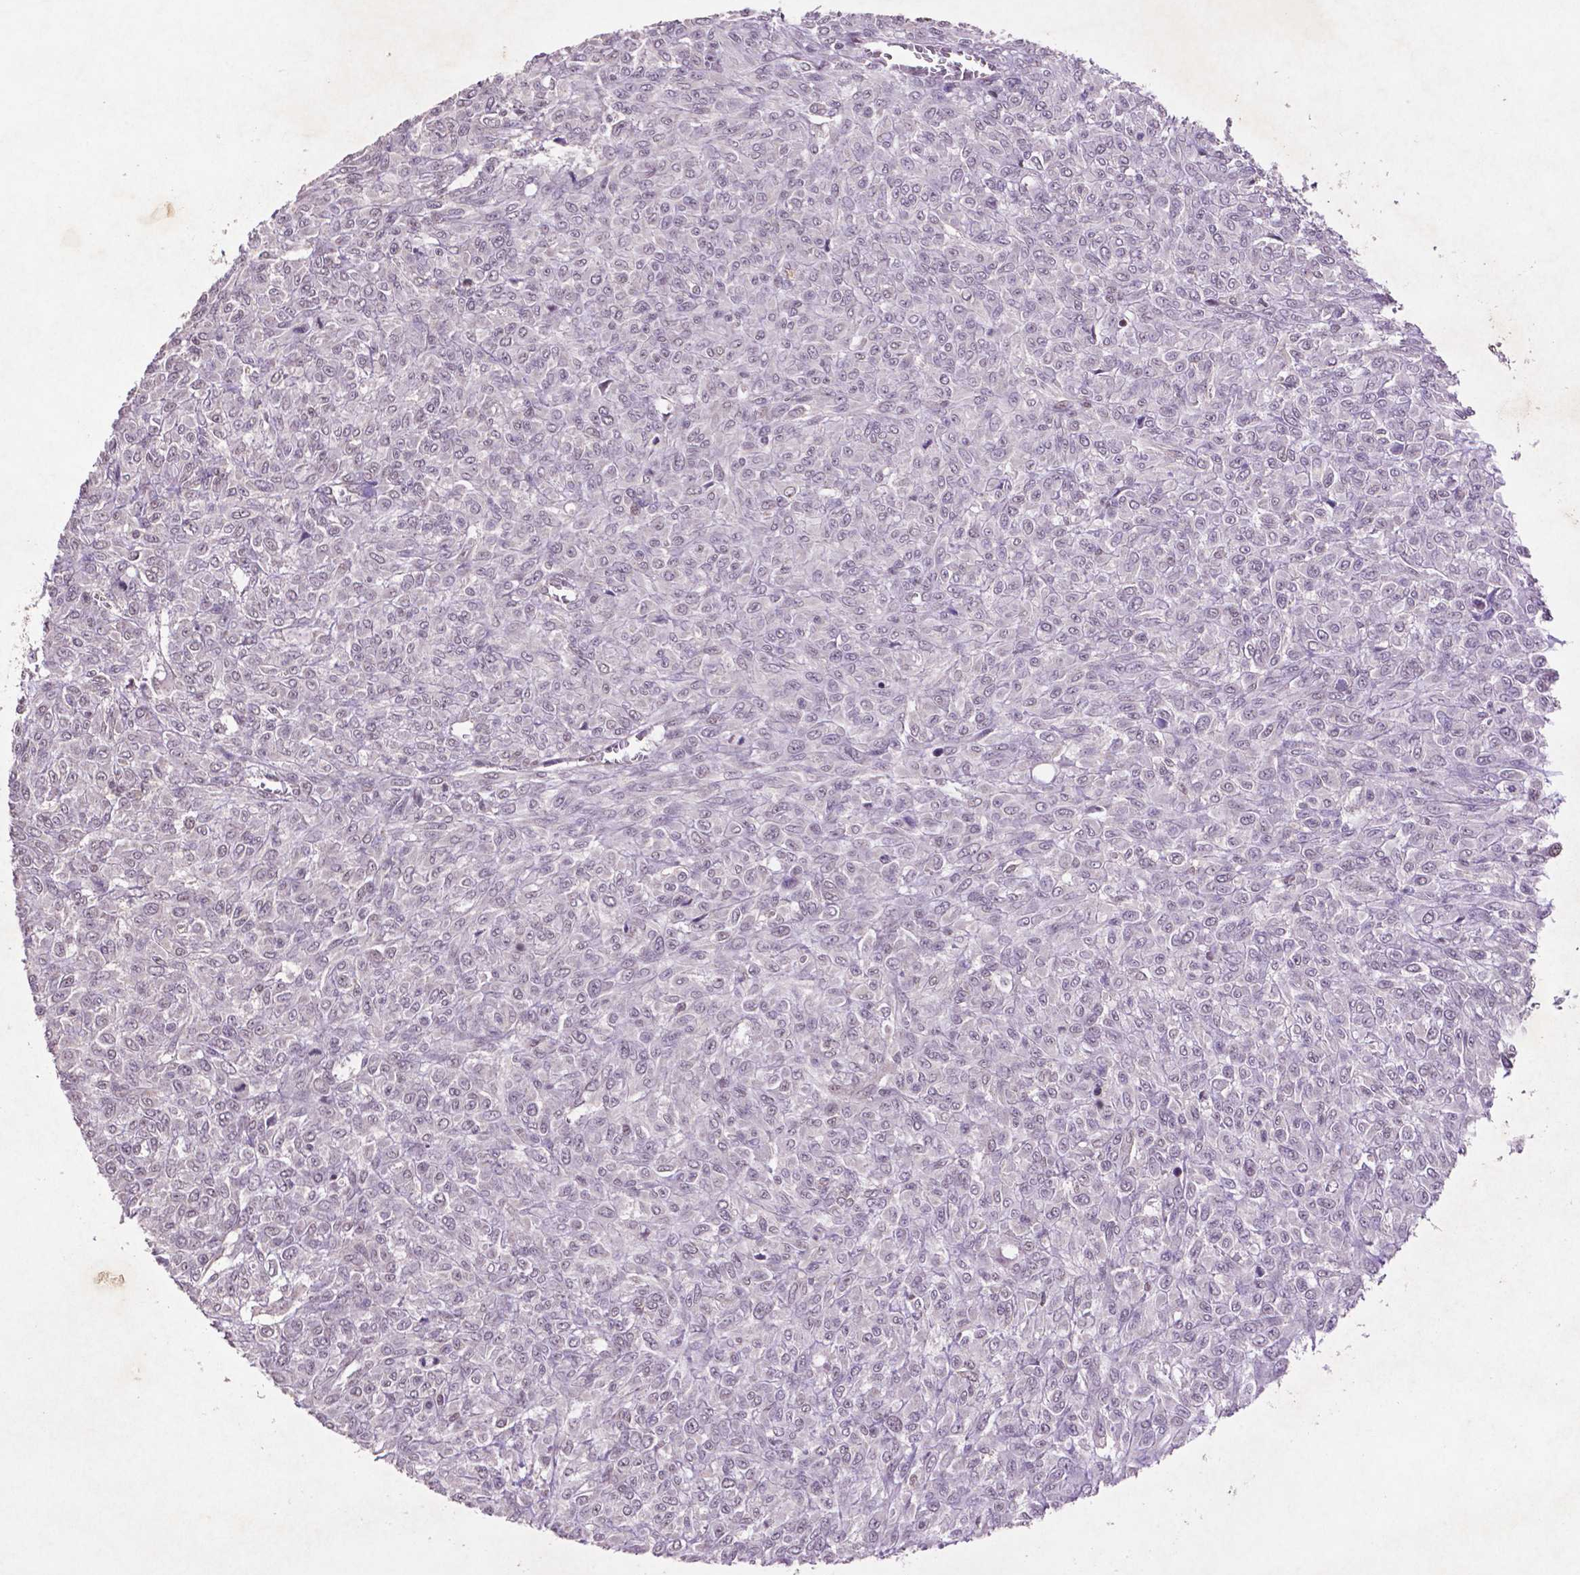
{"staining": {"intensity": "negative", "quantity": "none", "location": "none"}, "tissue": "renal cancer", "cell_type": "Tumor cells", "image_type": "cancer", "snomed": [{"axis": "morphology", "description": "Adenocarcinoma, NOS"}, {"axis": "topography", "description": "Kidney"}], "caption": "There is no significant expression in tumor cells of renal cancer (adenocarcinoma). Nuclei are stained in blue.", "gene": "GLRX", "patient": {"sex": "male", "age": 58}}